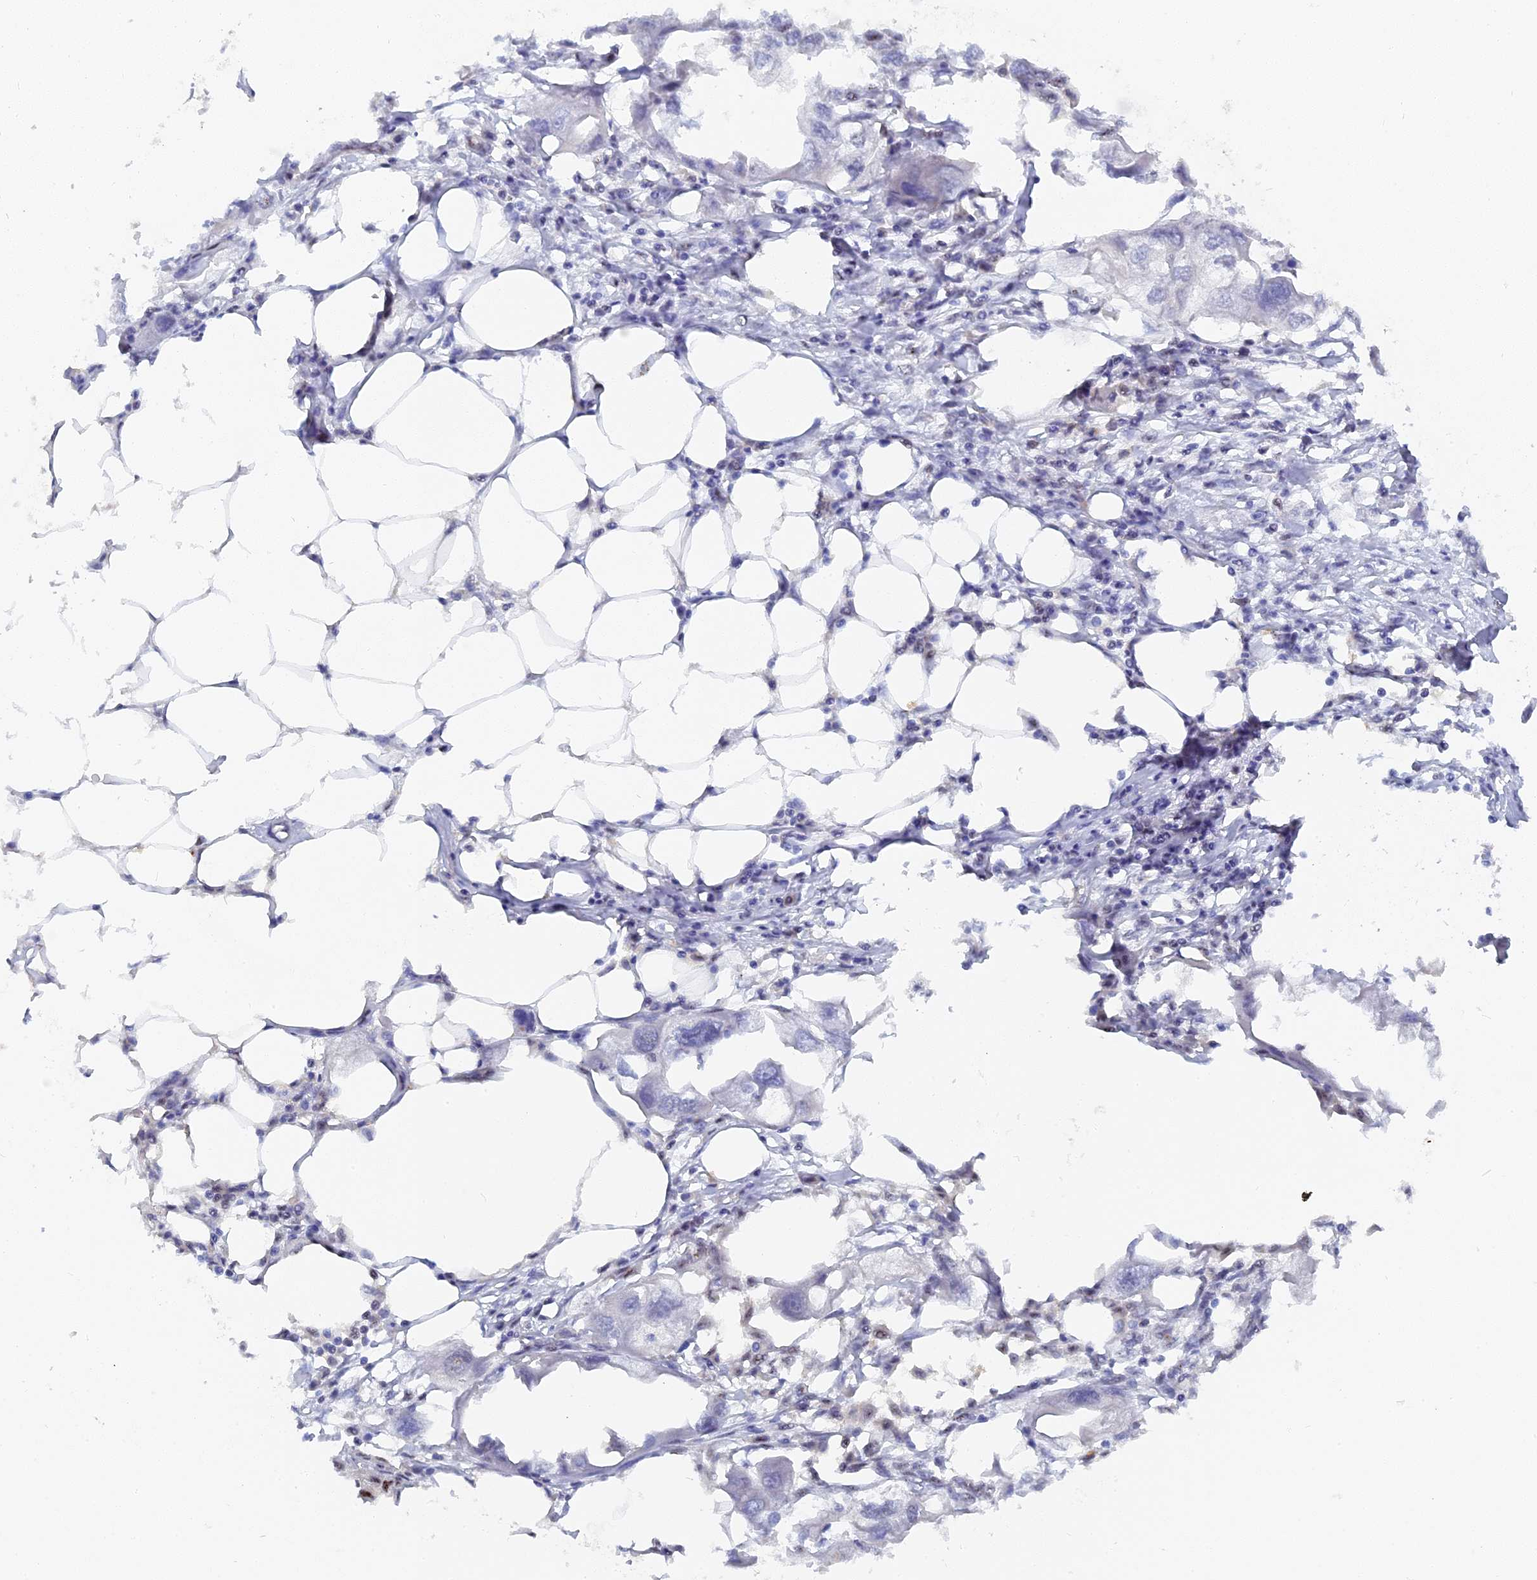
{"staining": {"intensity": "negative", "quantity": "none", "location": "none"}, "tissue": "endometrial cancer", "cell_type": "Tumor cells", "image_type": "cancer", "snomed": [{"axis": "morphology", "description": "Adenocarcinoma, NOS"}, {"axis": "morphology", "description": "Adenocarcinoma, metastatic, NOS"}, {"axis": "topography", "description": "Adipose tissue"}, {"axis": "topography", "description": "Endometrium"}], "caption": "A photomicrograph of human endometrial cancer is negative for staining in tumor cells.", "gene": "TAB1", "patient": {"sex": "female", "age": 67}}